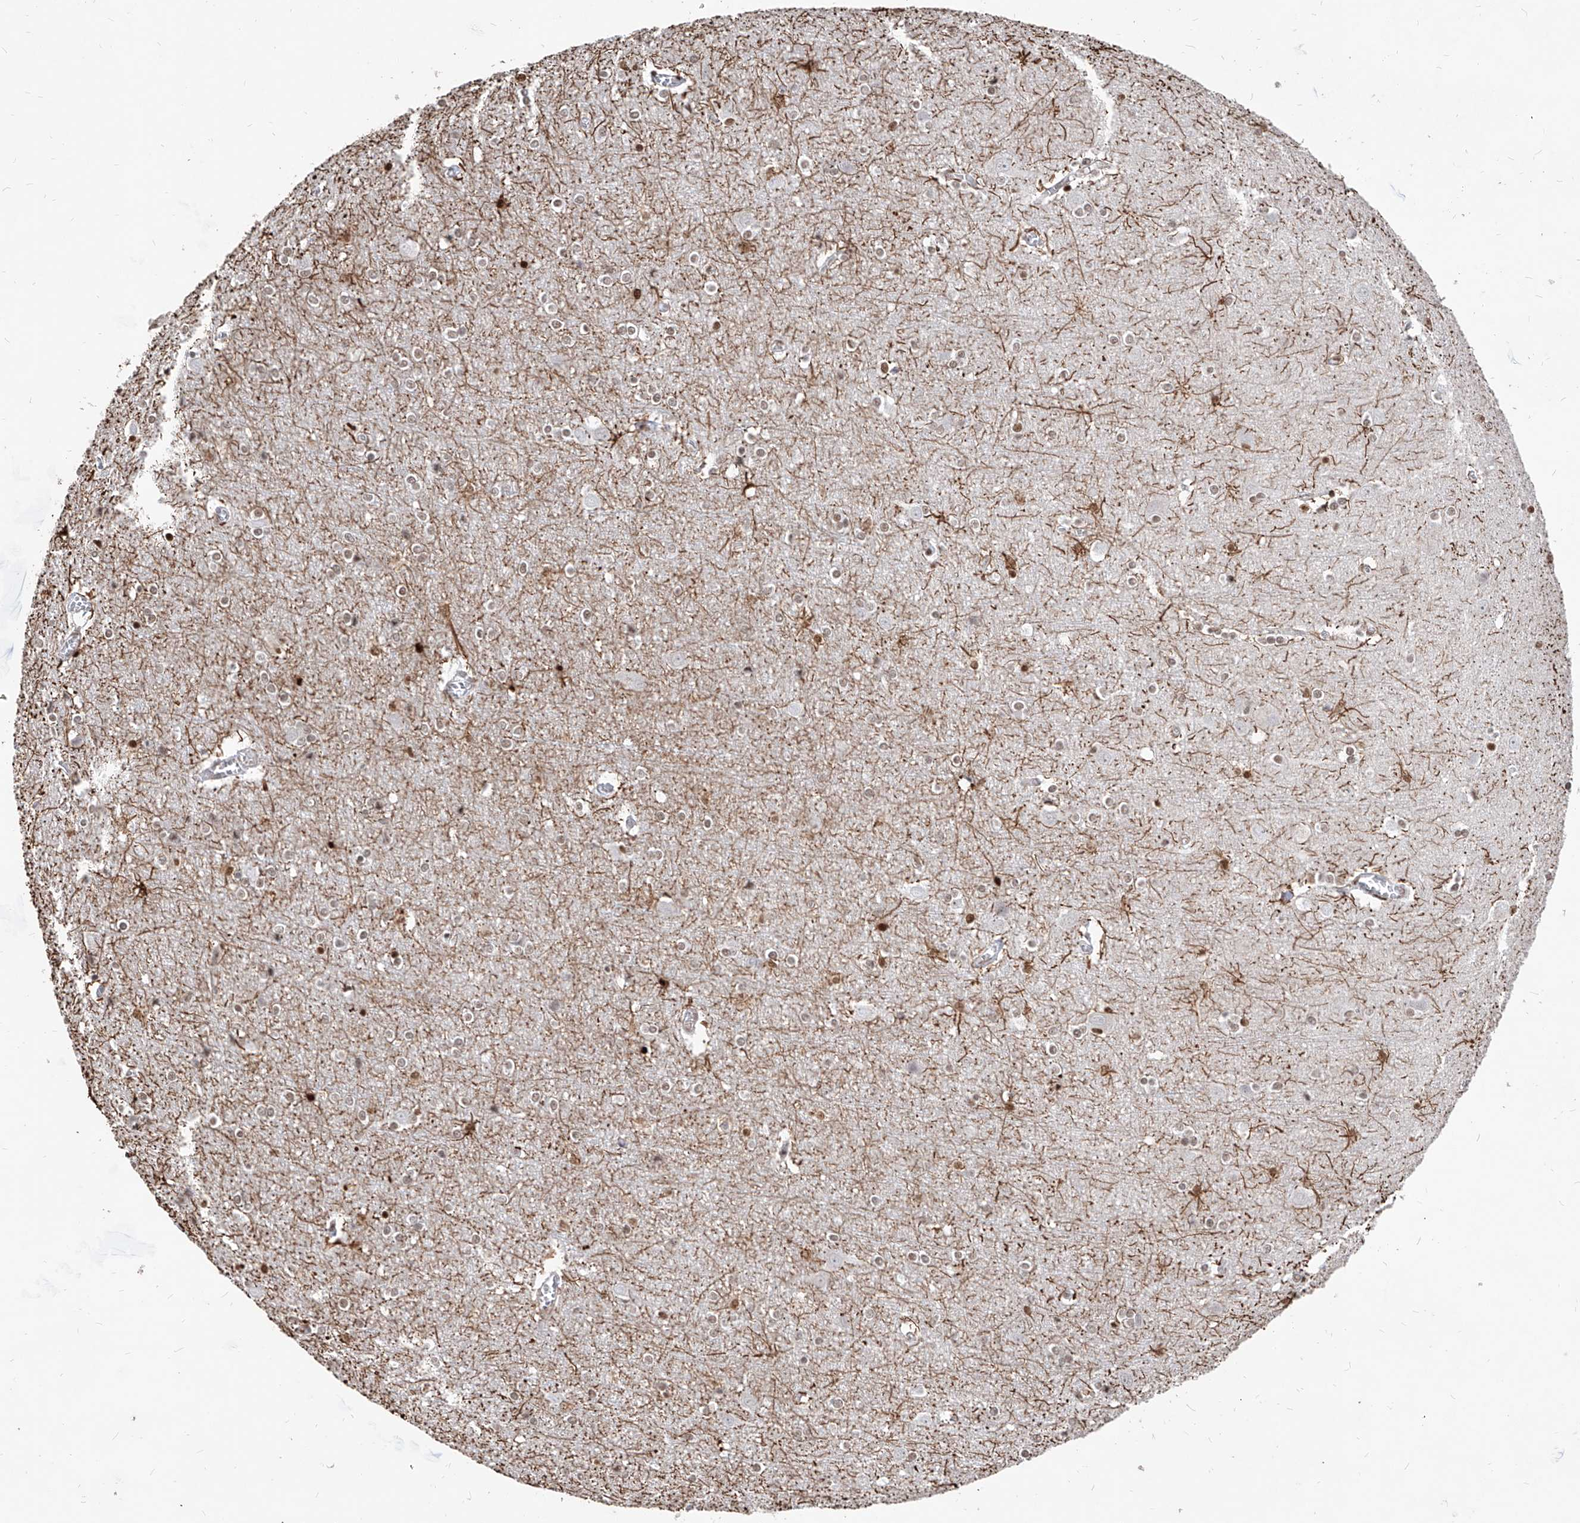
{"staining": {"intensity": "weak", "quantity": ">75%", "location": "nuclear"}, "tissue": "cerebral cortex", "cell_type": "Endothelial cells", "image_type": "normal", "snomed": [{"axis": "morphology", "description": "Normal tissue, NOS"}, {"axis": "topography", "description": "Cerebral cortex"}], "caption": "Cerebral cortex stained with a brown dye displays weak nuclear positive expression in about >75% of endothelial cells.", "gene": "IRF2", "patient": {"sex": "male", "age": 54}}